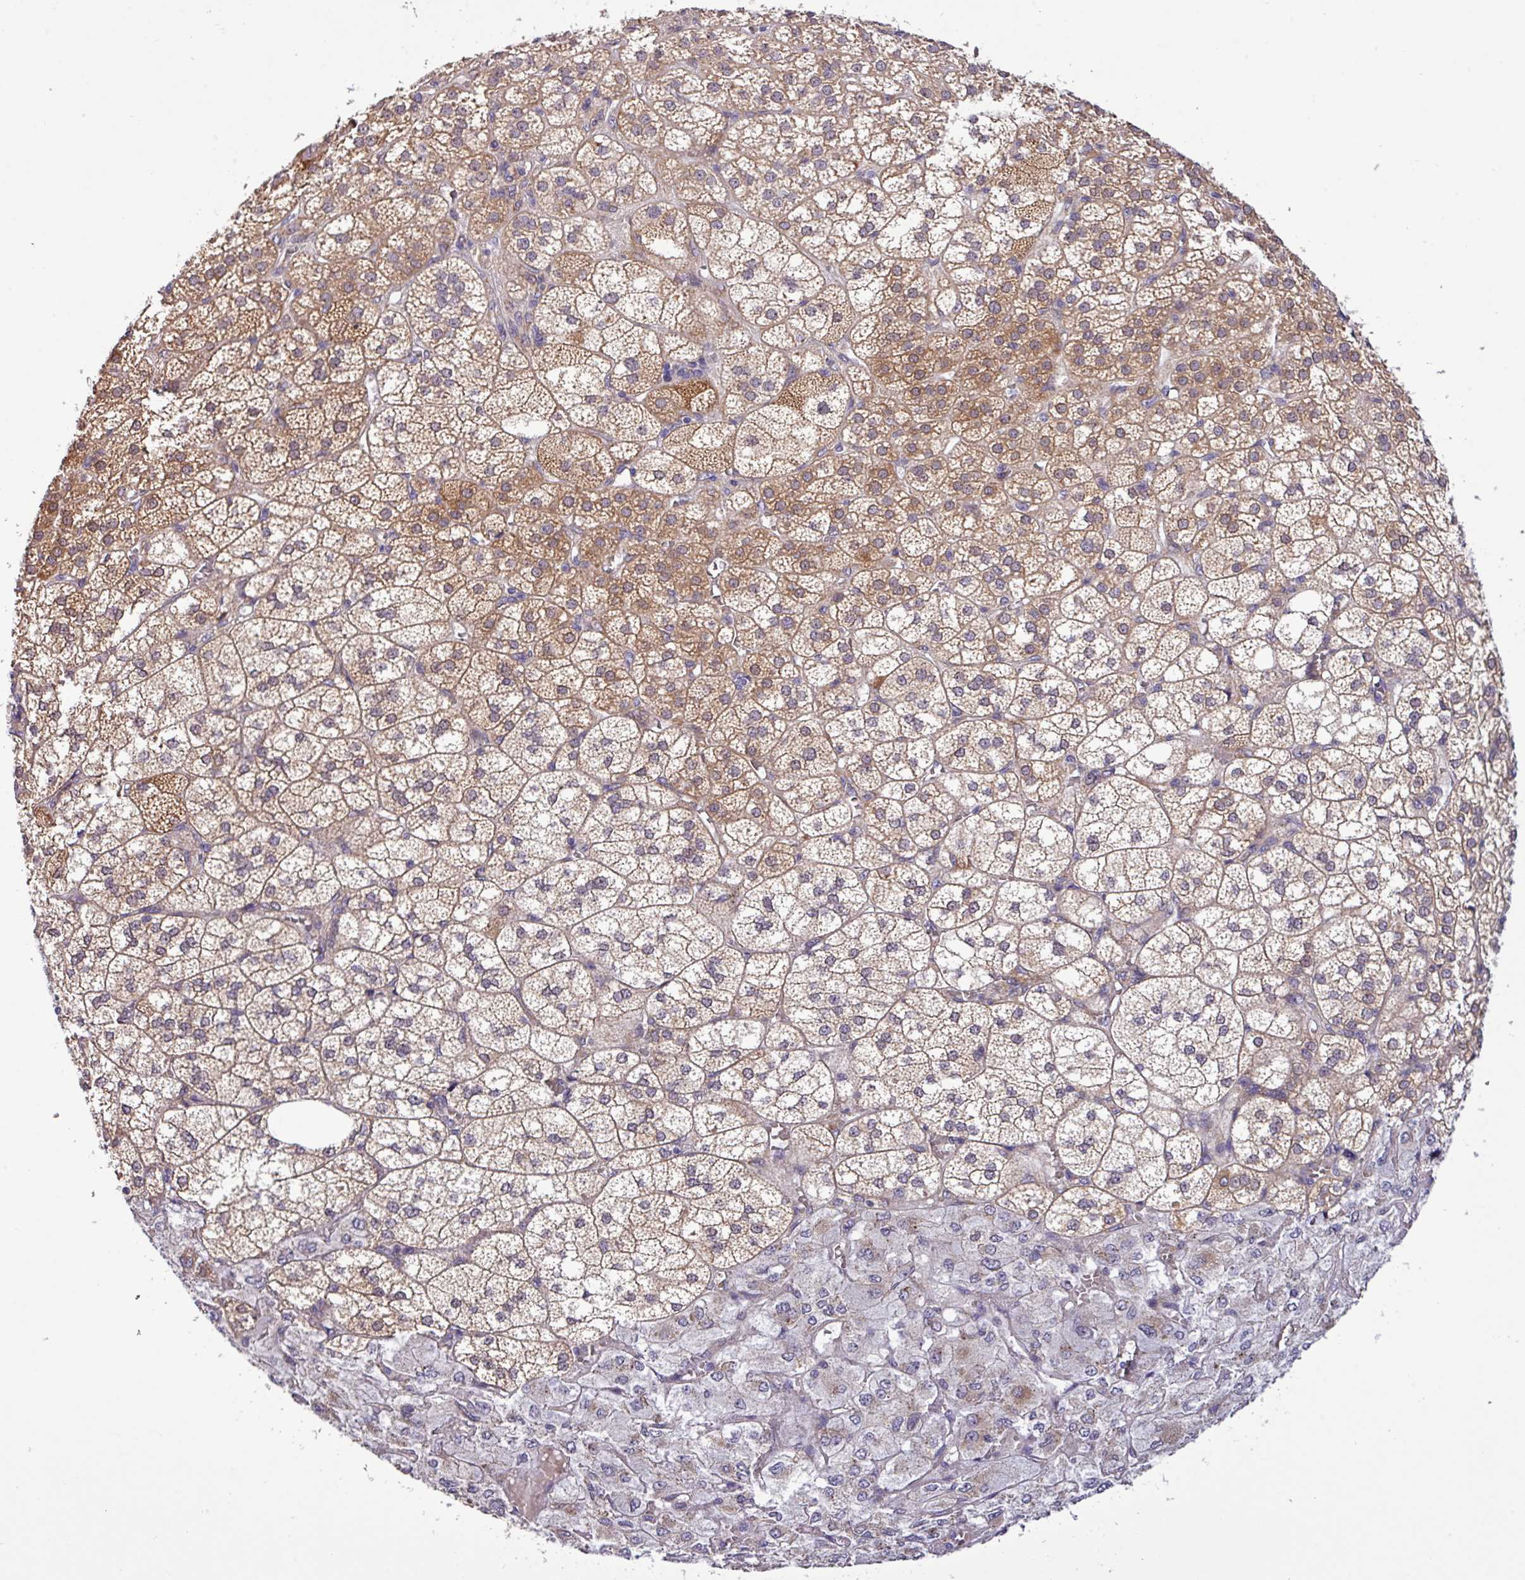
{"staining": {"intensity": "strong", "quantity": "25%-75%", "location": "cytoplasmic/membranous"}, "tissue": "adrenal gland", "cell_type": "Glandular cells", "image_type": "normal", "snomed": [{"axis": "morphology", "description": "Normal tissue, NOS"}, {"axis": "topography", "description": "Adrenal gland"}], "caption": "Adrenal gland was stained to show a protein in brown. There is high levels of strong cytoplasmic/membranous positivity in about 25%-75% of glandular cells. The staining was performed using DAB (3,3'-diaminobenzidine) to visualize the protein expression in brown, while the nuclei were stained in blue with hematoxylin (Magnification: 20x).", "gene": "TM2D2", "patient": {"sex": "female", "age": 60}}